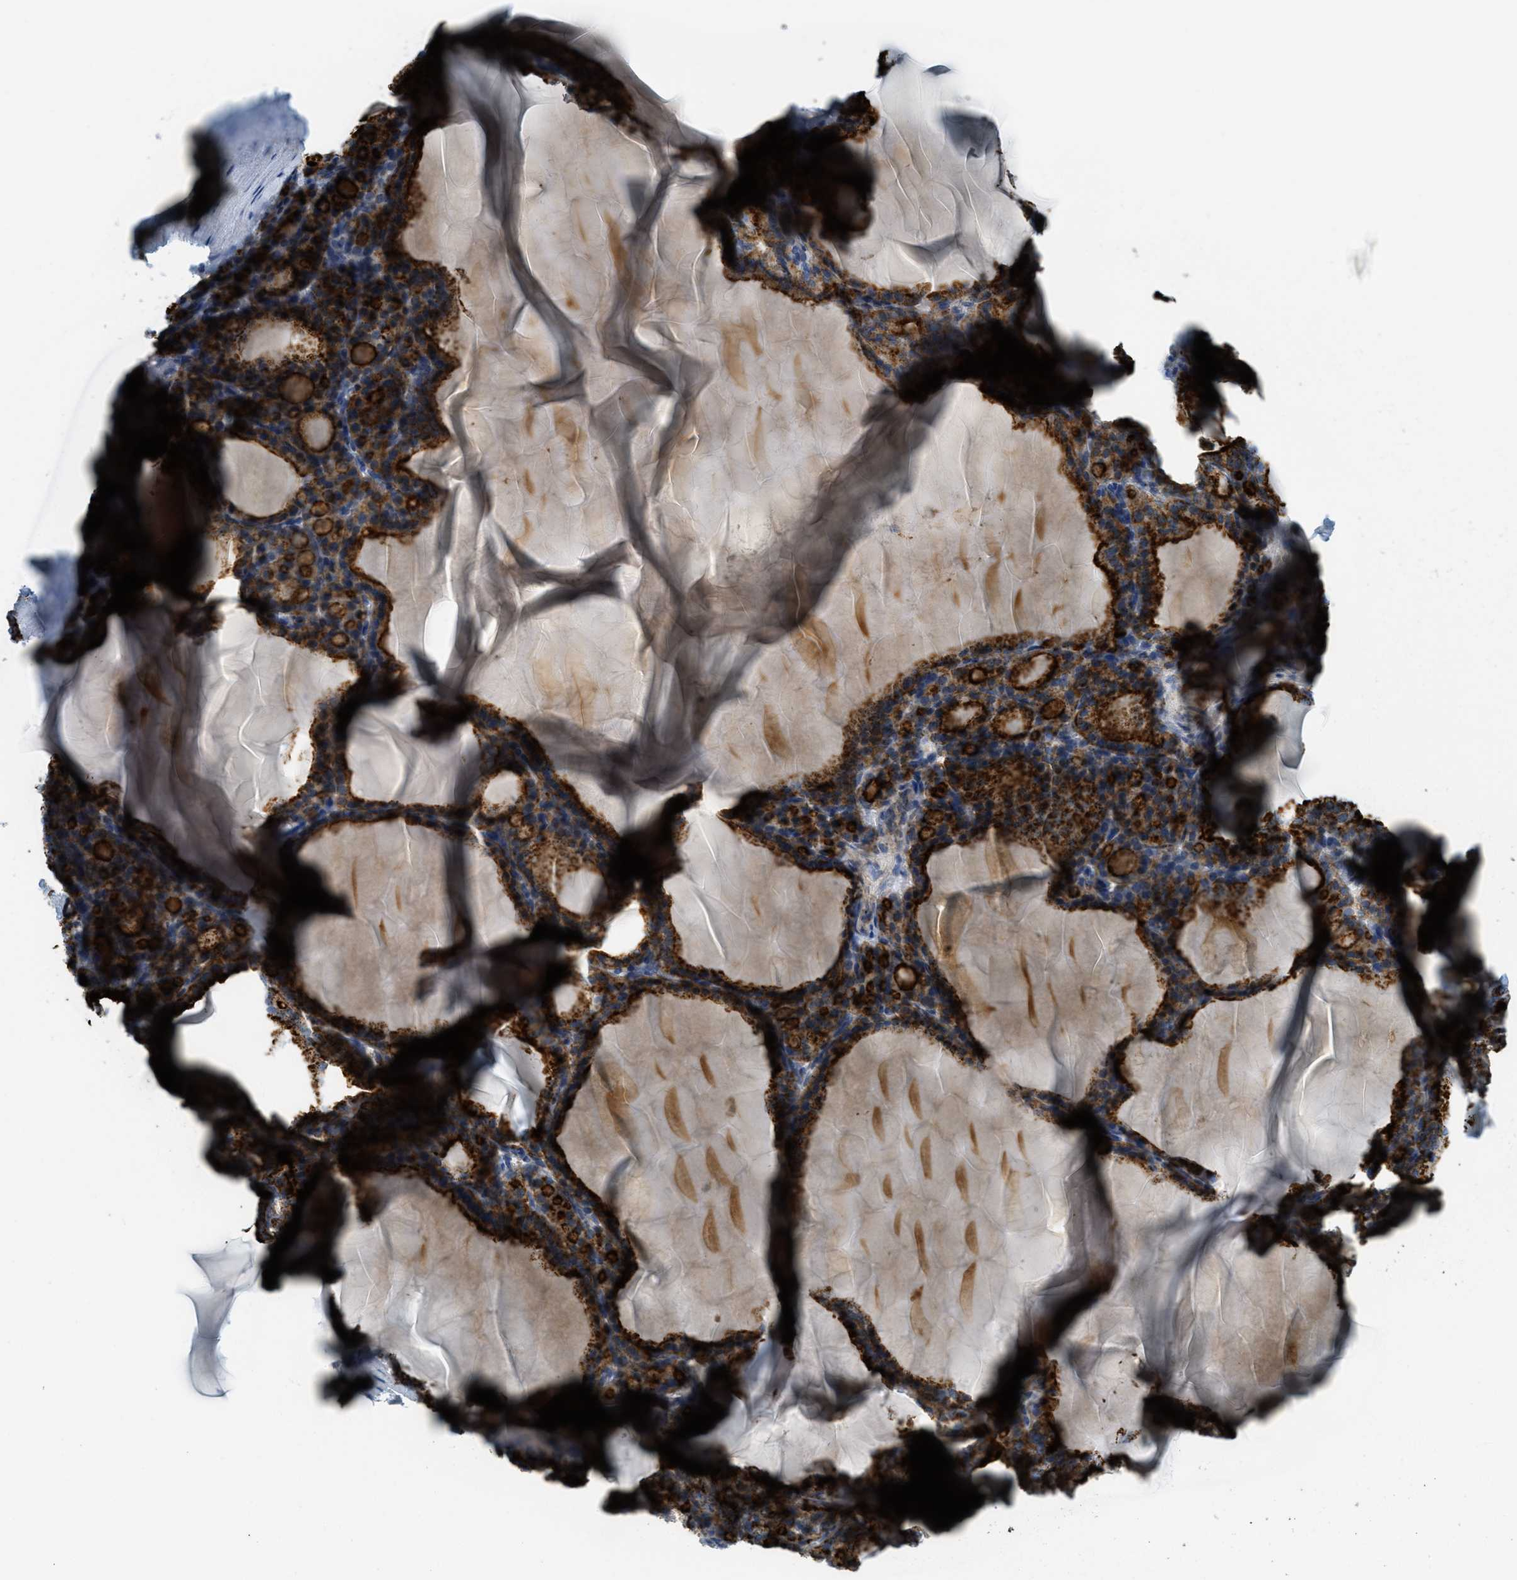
{"staining": {"intensity": "strong", "quantity": ">75%", "location": "cytoplasmic/membranous"}, "tissue": "thyroid gland", "cell_type": "Glandular cells", "image_type": "normal", "snomed": [{"axis": "morphology", "description": "Normal tissue, NOS"}, {"axis": "topography", "description": "Thyroid gland"}], "caption": "Protein expression analysis of benign thyroid gland shows strong cytoplasmic/membranous positivity in about >75% of glandular cells.", "gene": "SCARB2", "patient": {"sex": "female", "age": 28}}